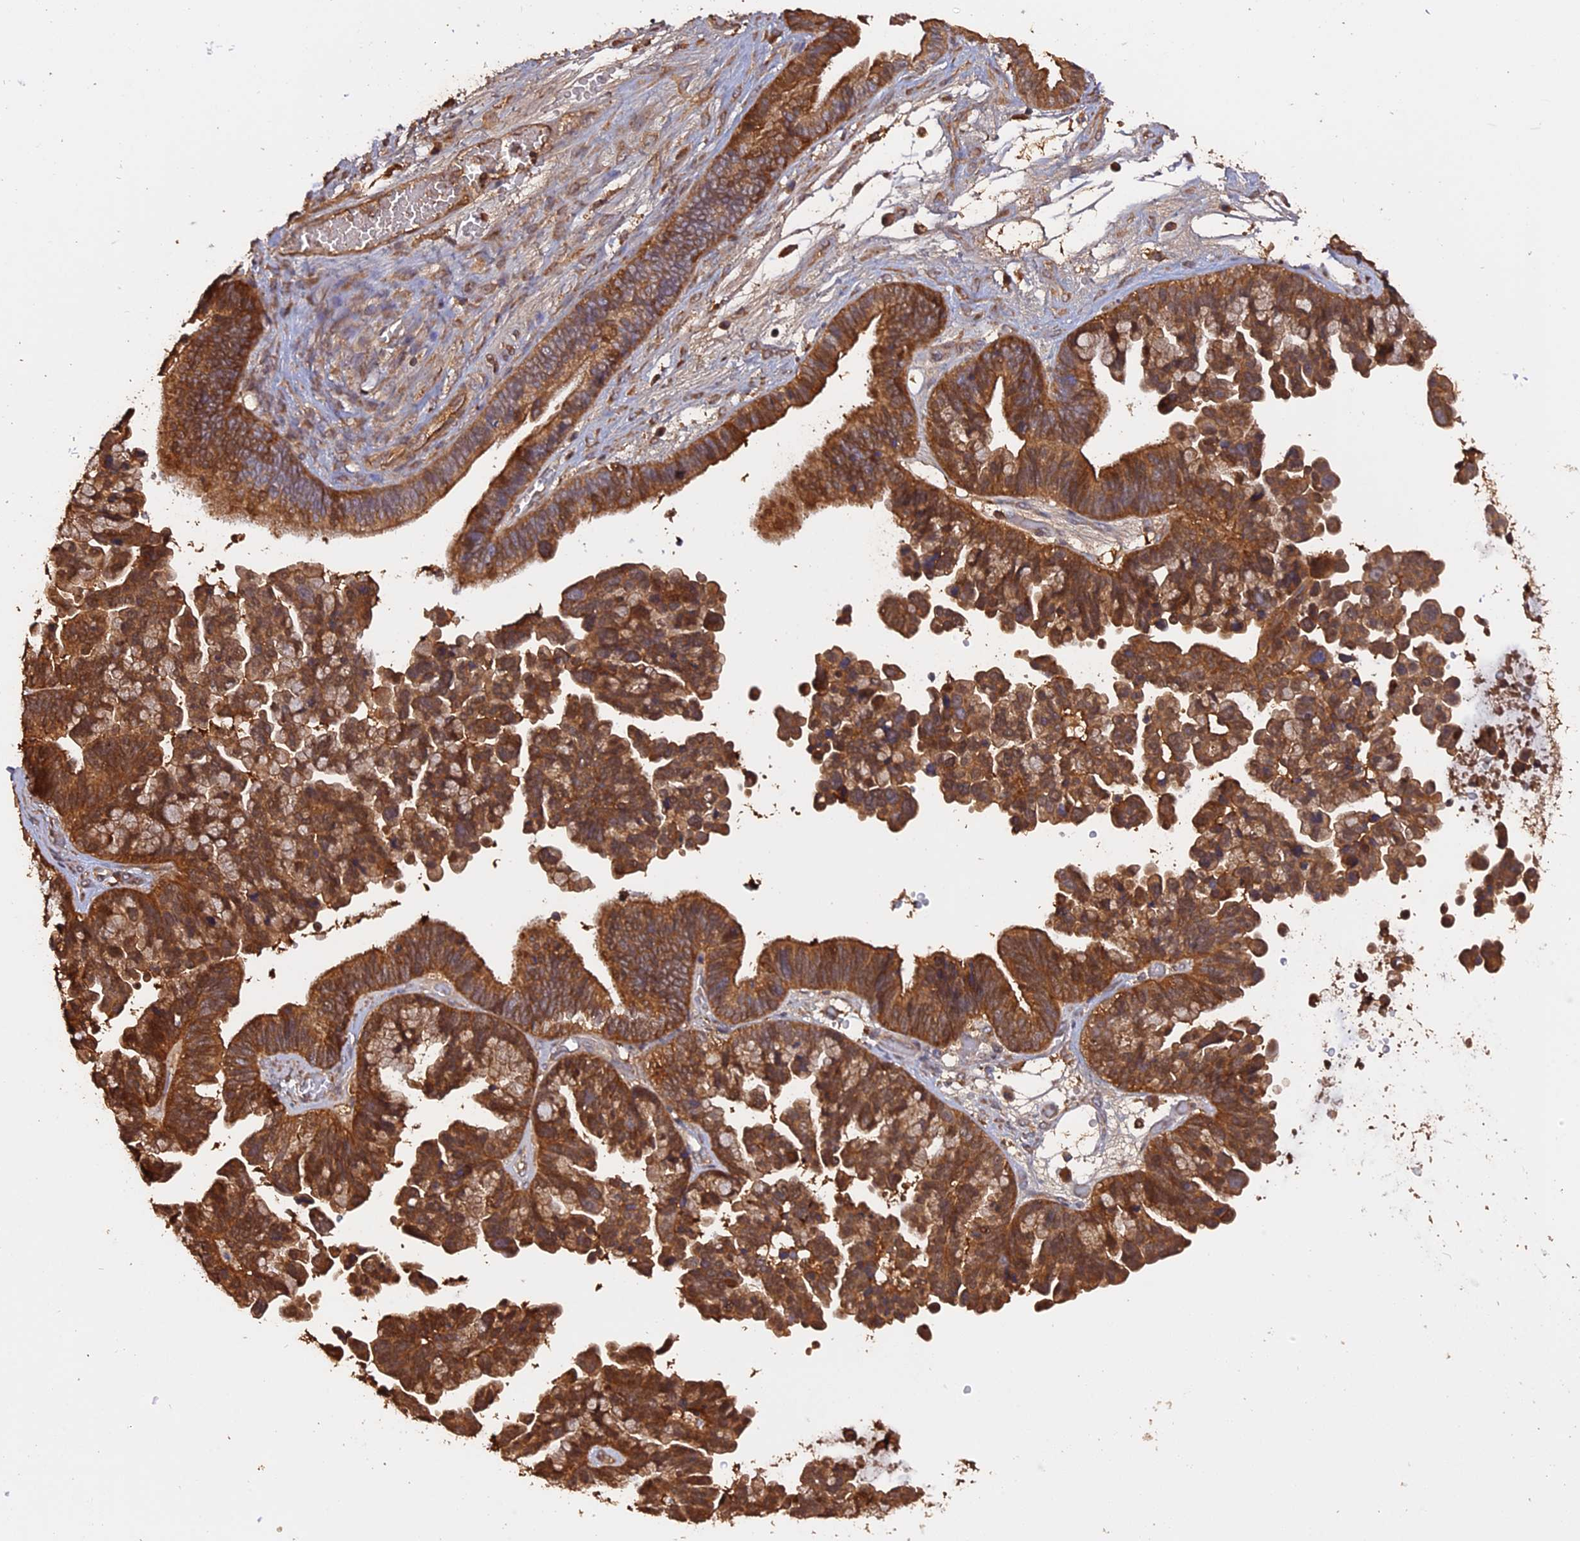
{"staining": {"intensity": "moderate", "quantity": ">75%", "location": "cytoplasmic/membranous,nuclear"}, "tissue": "ovarian cancer", "cell_type": "Tumor cells", "image_type": "cancer", "snomed": [{"axis": "morphology", "description": "Cystadenocarcinoma, serous, NOS"}, {"axis": "topography", "description": "Ovary"}], "caption": "A brown stain labels moderate cytoplasmic/membranous and nuclear positivity of a protein in serous cystadenocarcinoma (ovarian) tumor cells.", "gene": "RASAL1", "patient": {"sex": "female", "age": 56}}